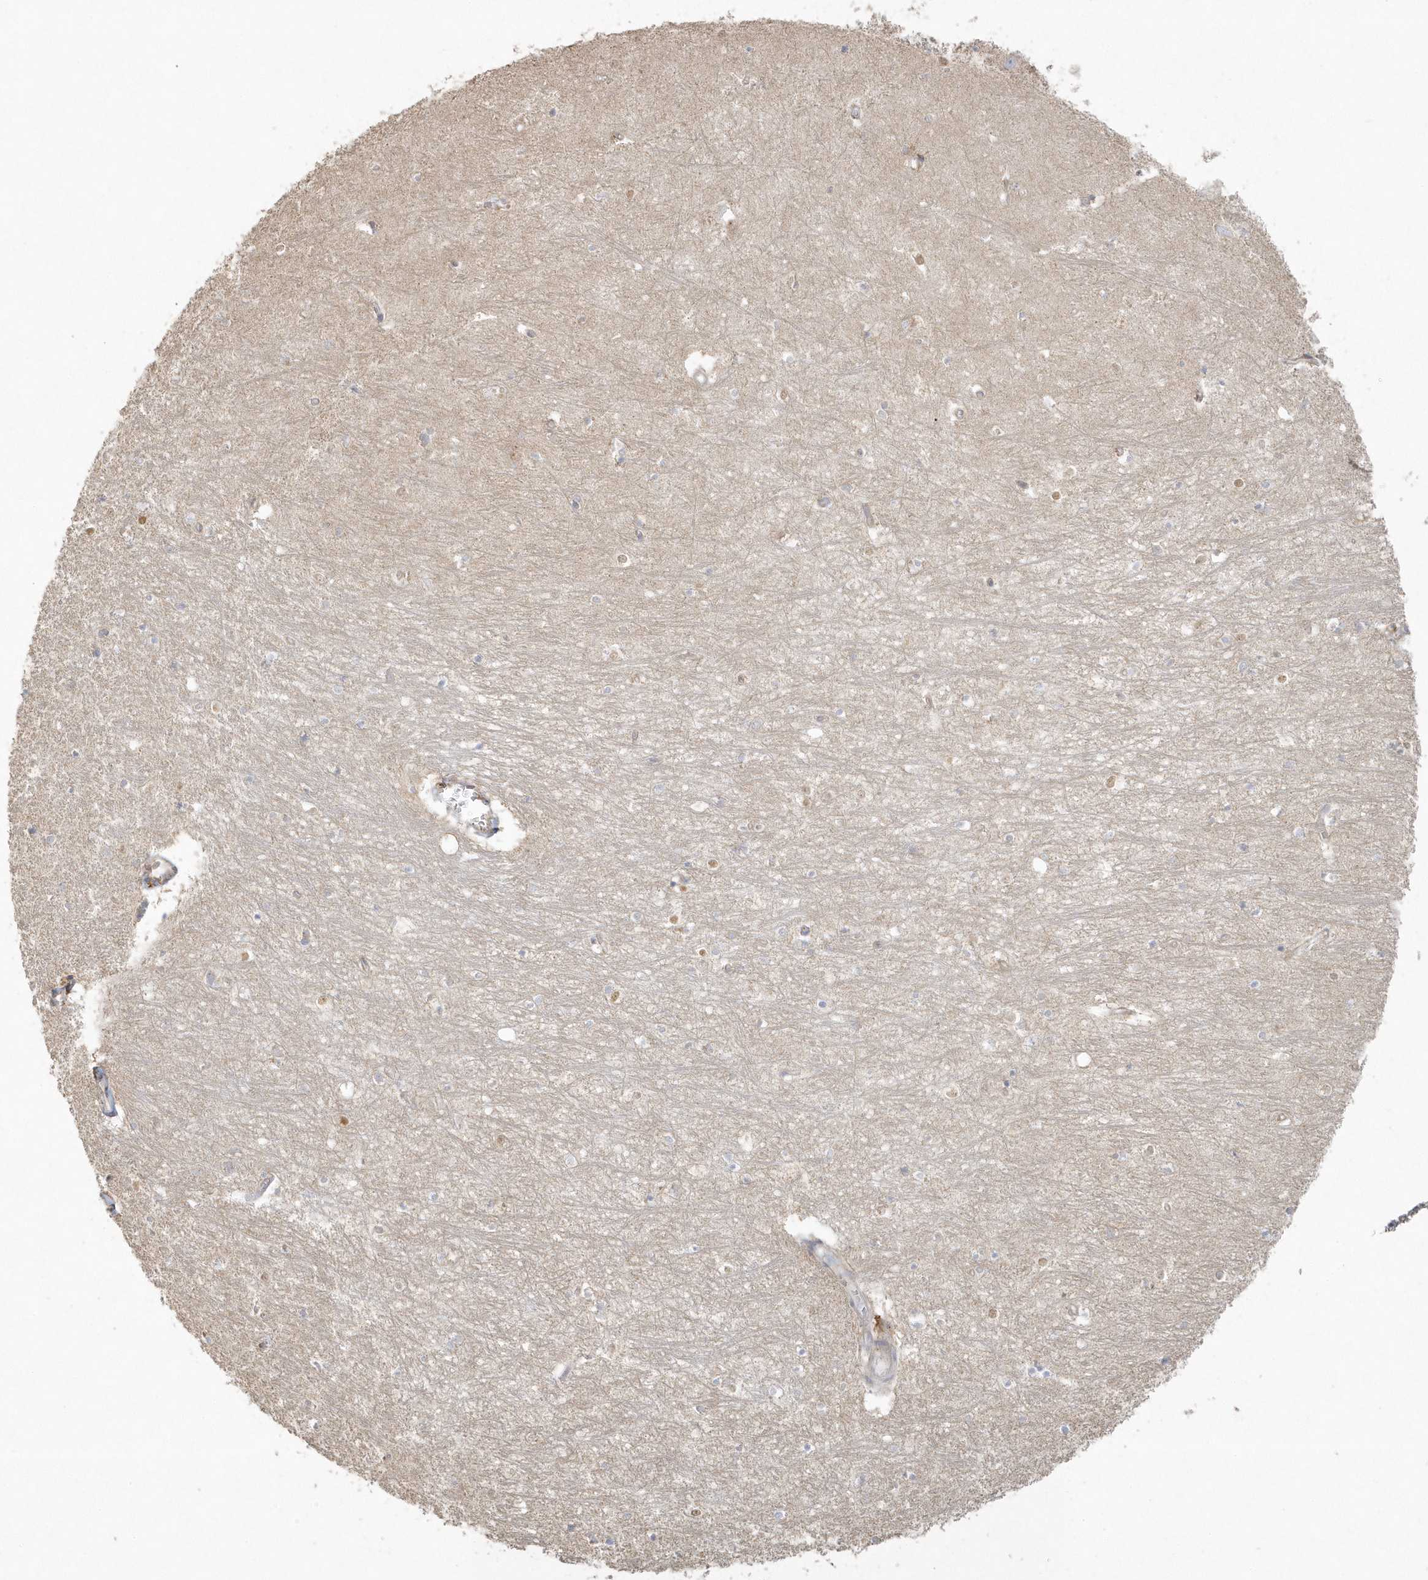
{"staining": {"intensity": "negative", "quantity": "none", "location": "none"}, "tissue": "hippocampus", "cell_type": "Glial cells", "image_type": "normal", "snomed": [{"axis": "morphology", "description": "Normal tissue, NOS"}, {"axis": "topography", "description": "Hippocampus"}], "caption": "Micrograph shows no significant protein staining in glial cells of benign hippocampus.", "gene": "BLTP3A", "patient": {"sex": "female", "age": 64}}